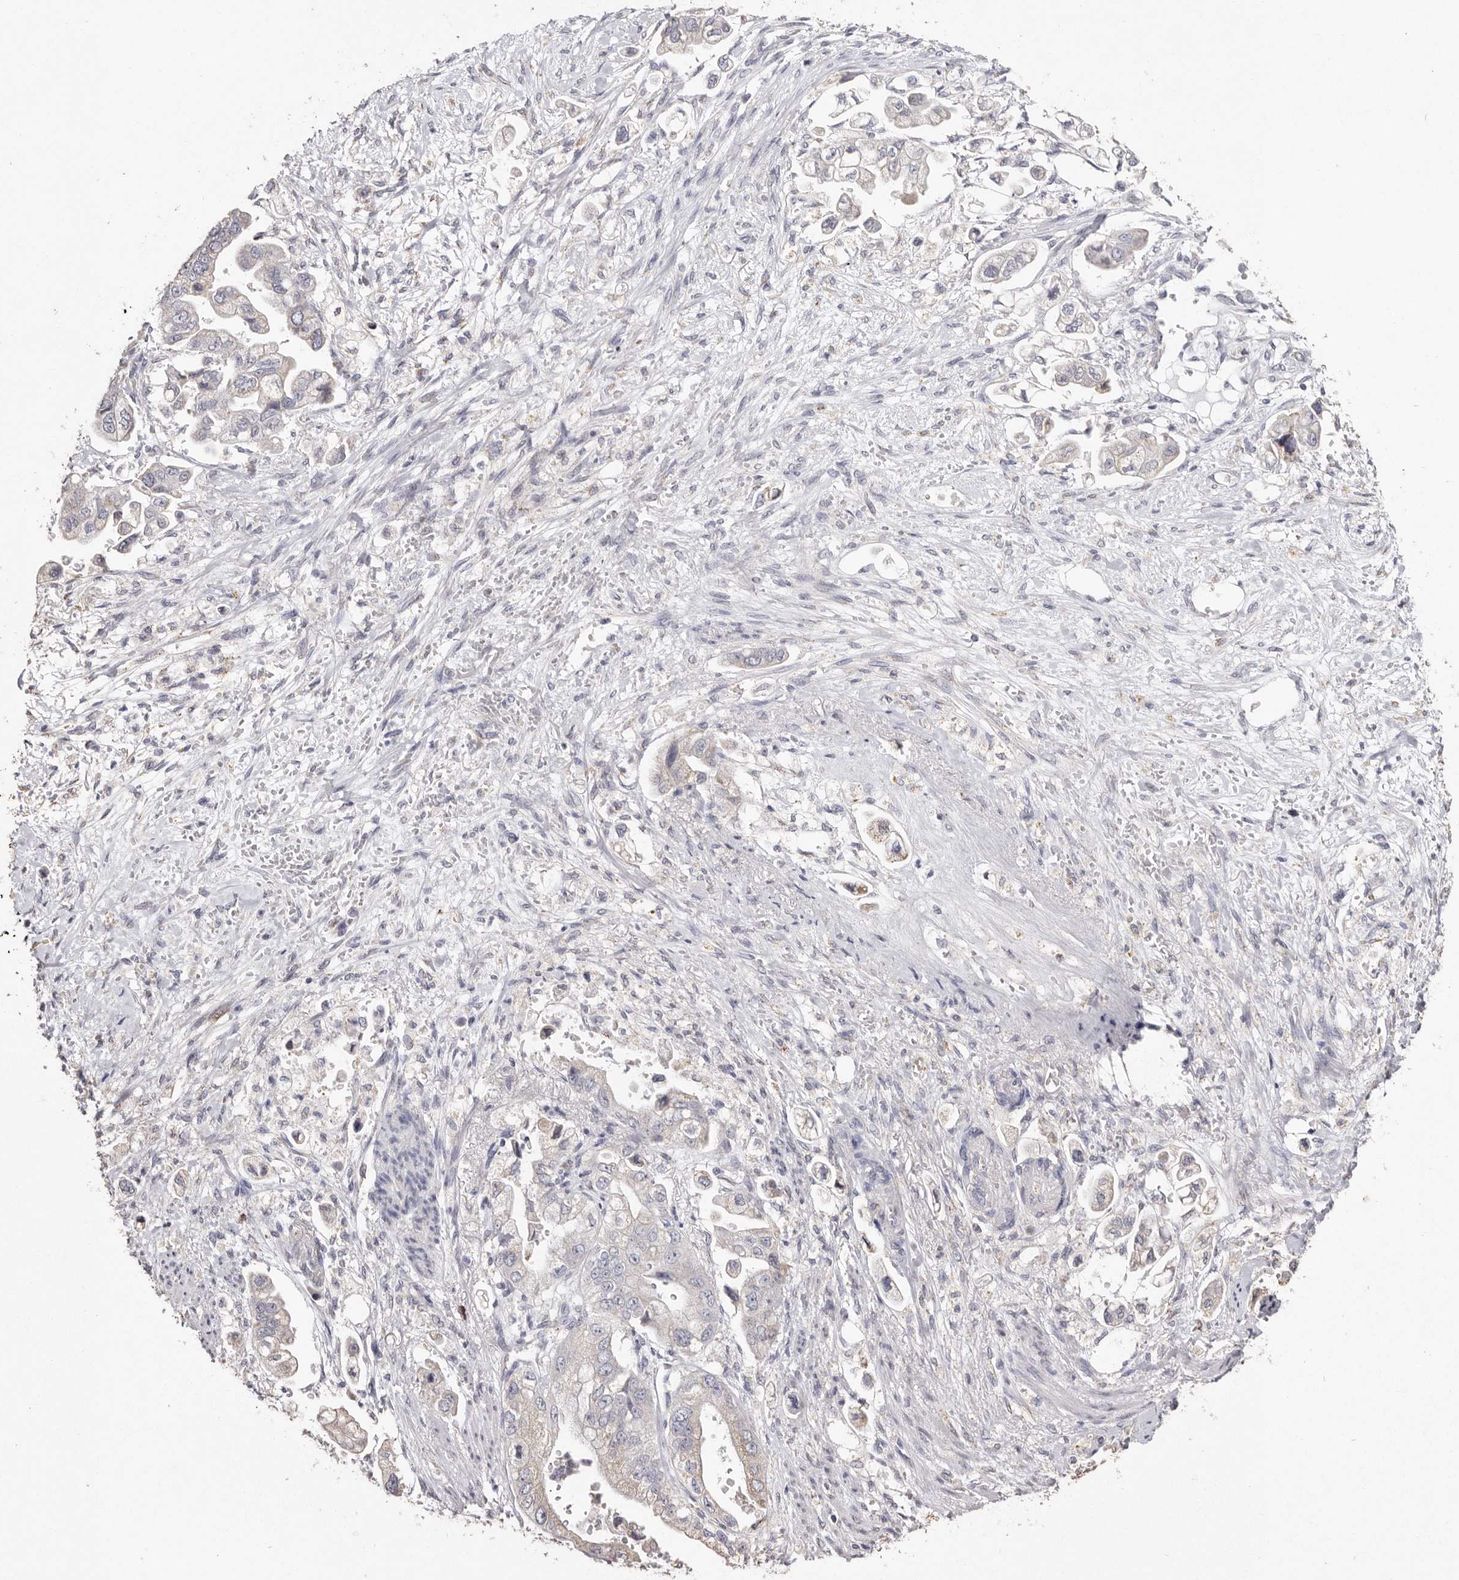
{"staining": {"intensity": "negative", "quantity": "none", "location": "none"}, "tissue": "stomach cancer", "cell_type": "Tumor cells", "image_type": "cancer", "snomed": [{"axis": "morphology", "description": "Adenocarcinoma, NOS"}, {"axis": "topography", "description": "Stomach"}], "caption": "Human stomach adenocarcinoma stained for a protein using immunohistochemistry (IHC) shows no positivity in tumor cells.", "gene": "LGALS7B", "patient": {"sex": "male", "age": 62}}